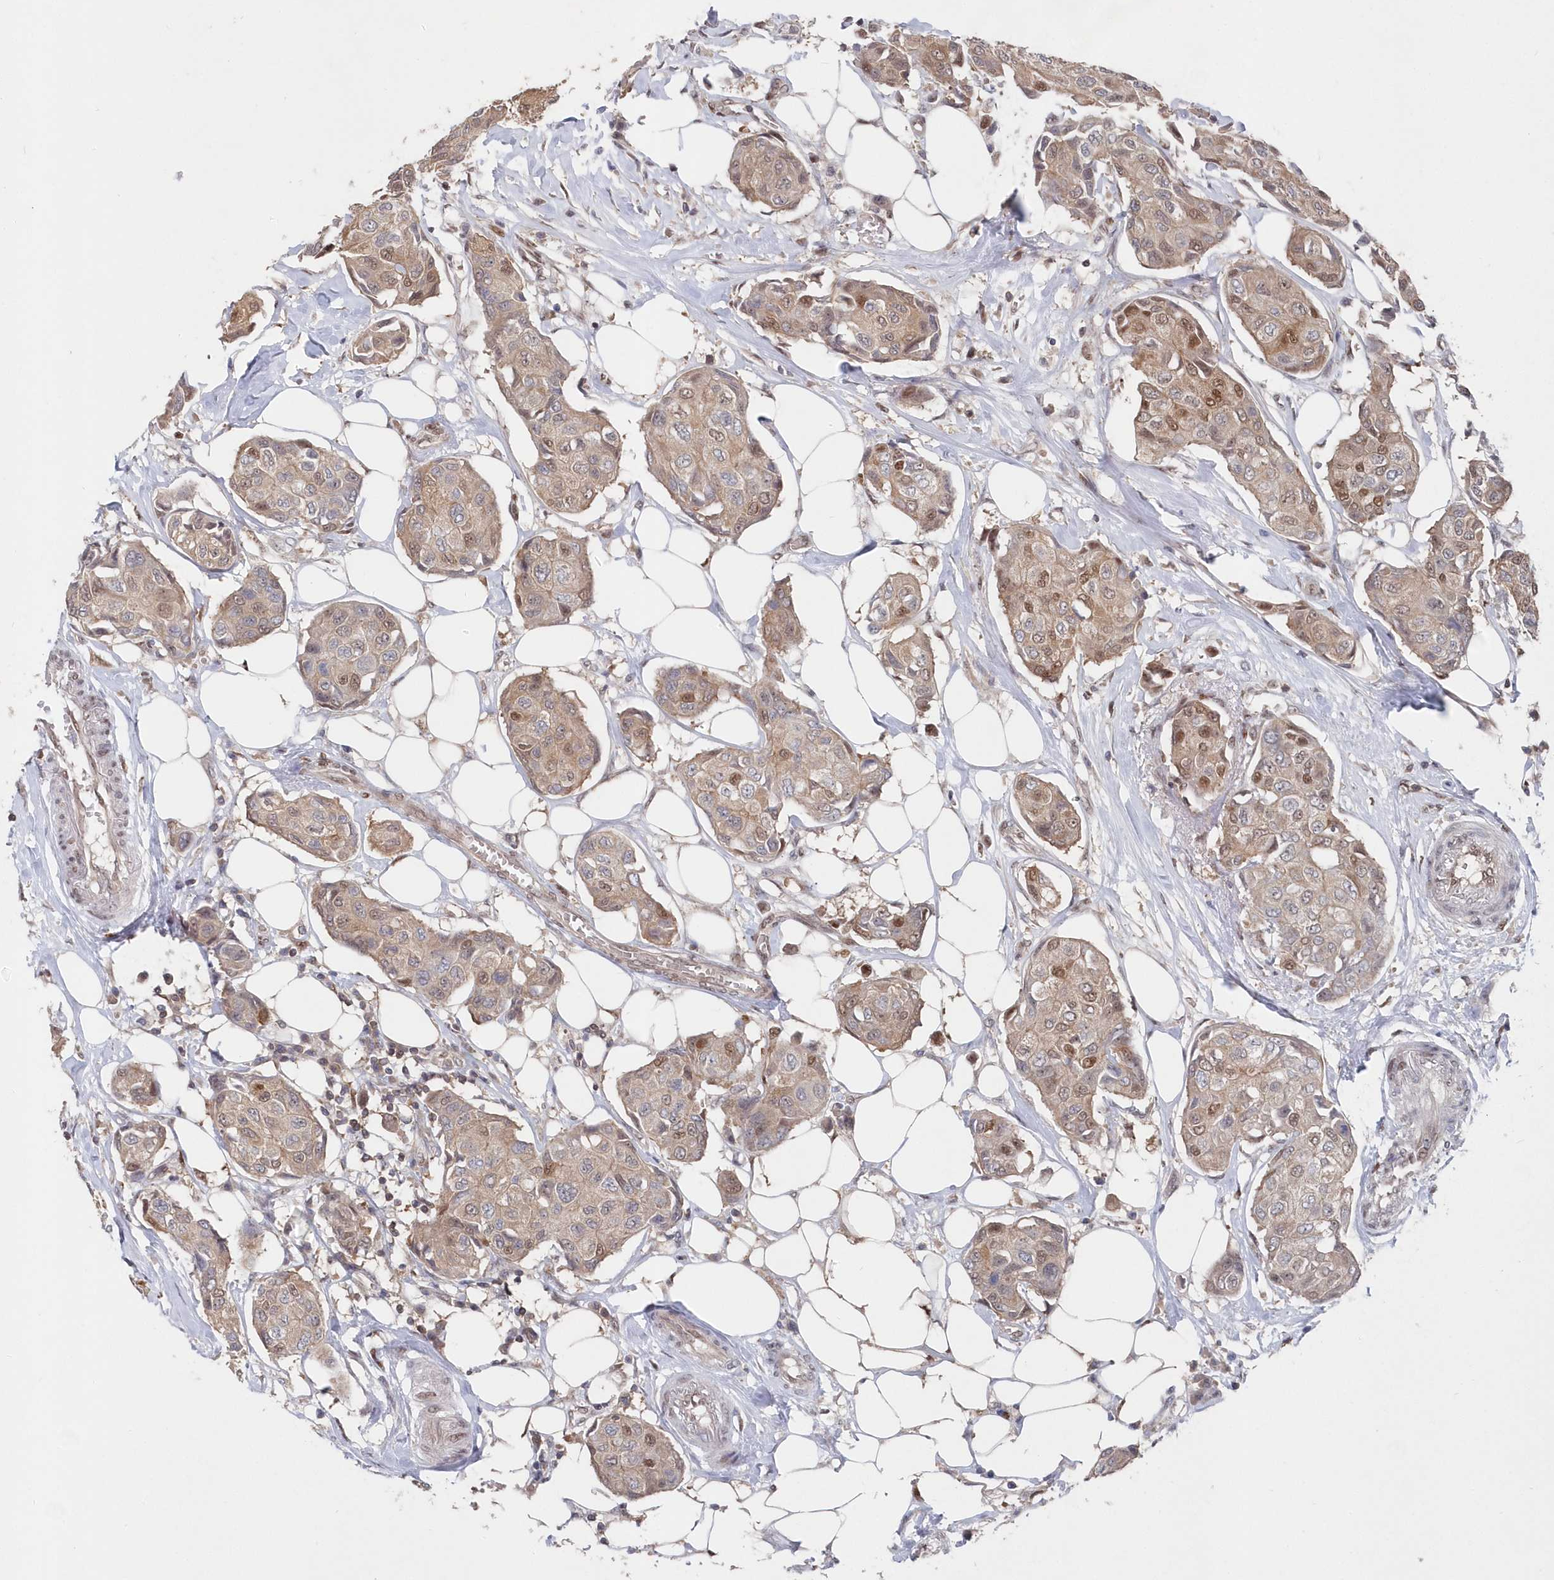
{"staining": {"intensity": "moderate", "quantity": "25%-75%", "location": "cytoplasmic/membranous,nuclear"}, "tissue": "breast cancer", "cell_type": "Tumor cells", "image_type": "cancer", "snomed": [{"axis": "morphology", "description": "Duct carcinoma"}, {"axis": "topography", "description": "Breast"}], "caption": "IHC image of human breast cancer stained for a protein (brown), which demonstrates medium levels of moderate cytoplasmic/membranous and nuclear expression in about 25%-75% of tumor cells.", "gene": "ABHD14B", "patient": {"sex": "female", "age": 80}}